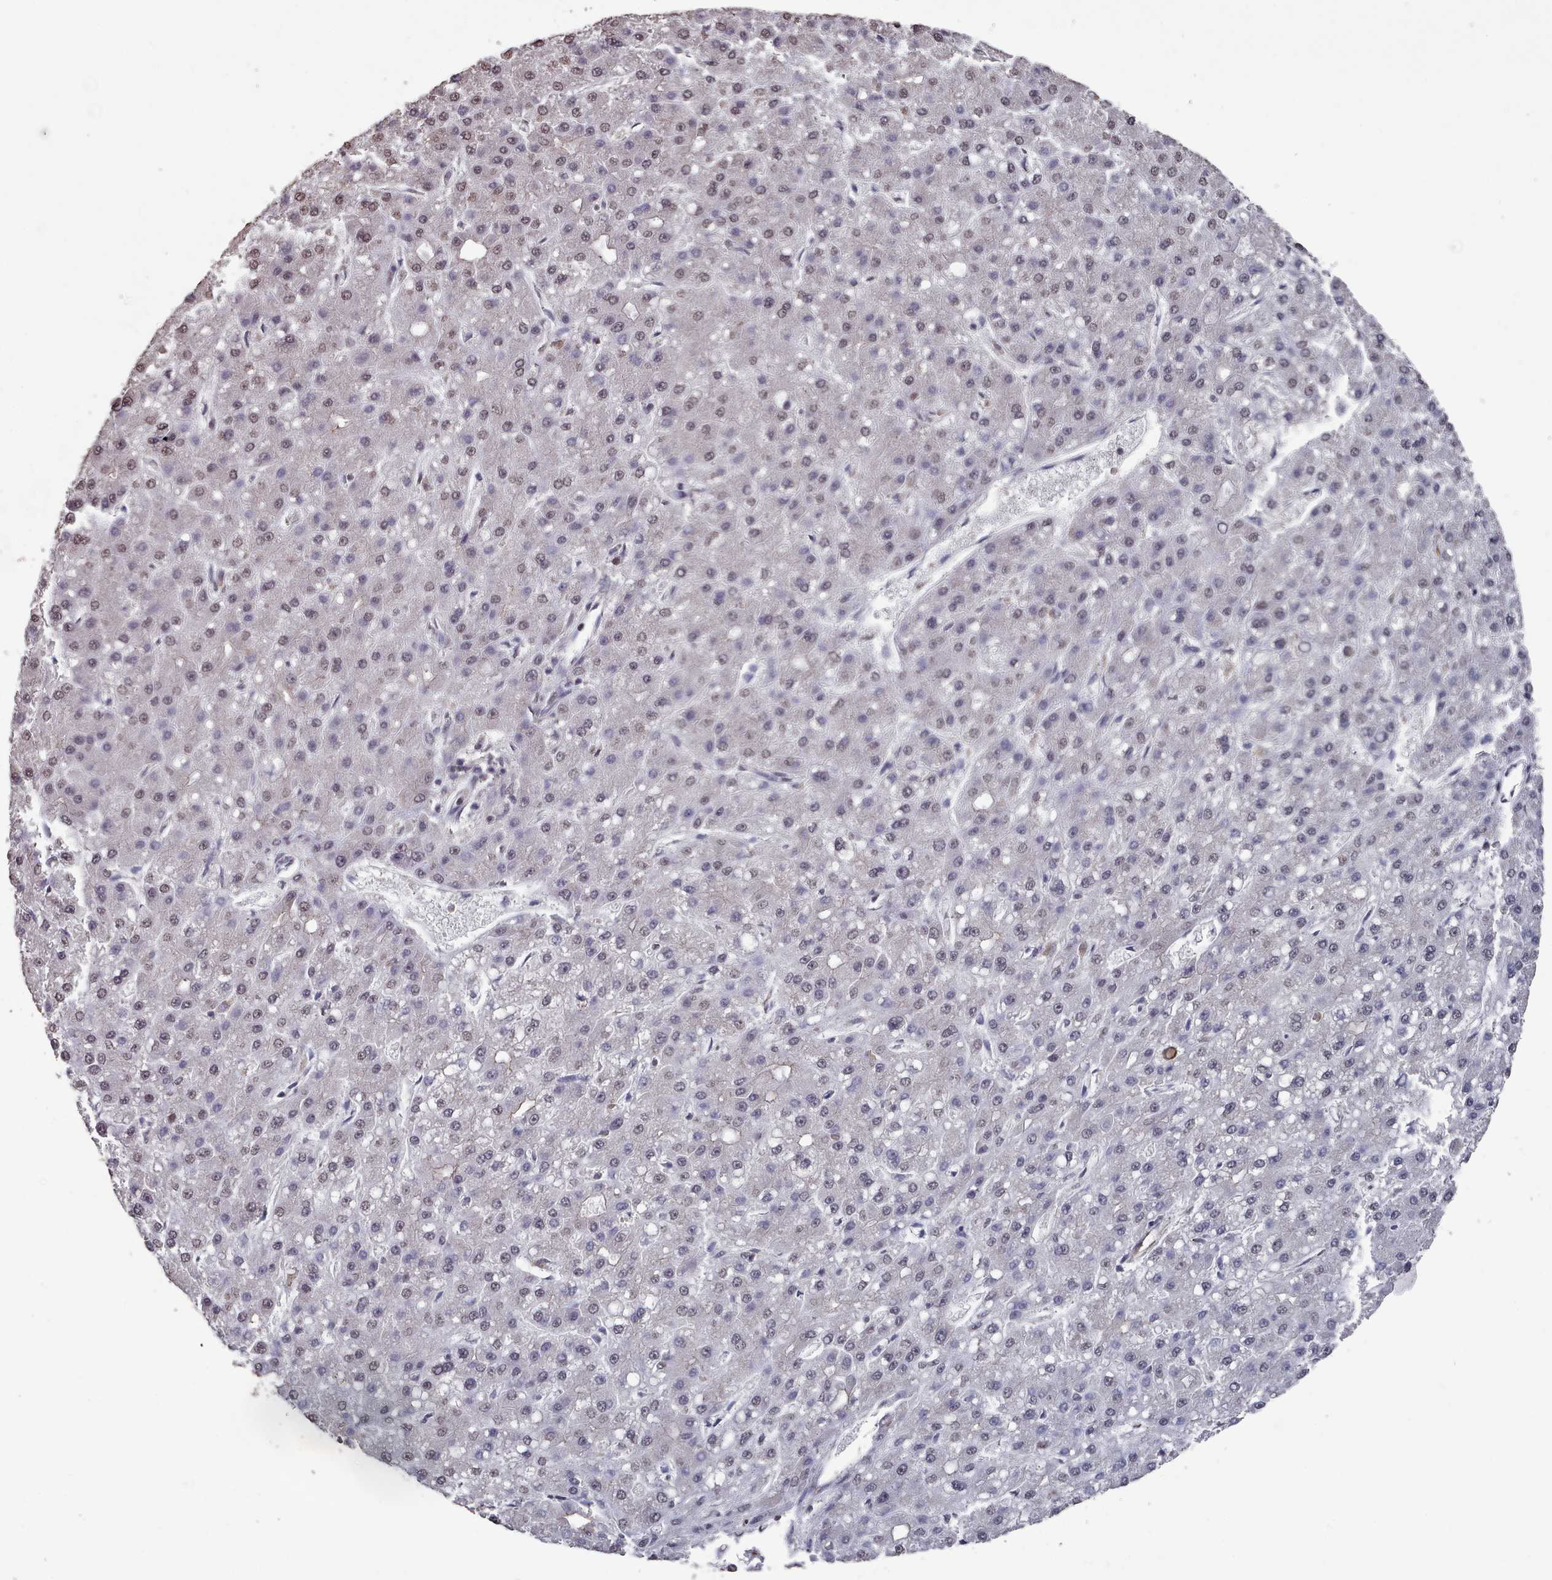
{"staining": {"intensity": "weak", "quantity": "25%-75%", "location": "nuclear"}, "tissue": "liver cancer", "cell_type": "Tumor cells", "image_type": "cancer", "snomed": [{"axis": "morphology", "description": "Carcinoma, Hepatocellular, NOS"}, {"axis": "topography", "description": "Liver"}], "caption": "Immunohistochemical staining of liver cancer reveals weak nuclear protein positivity in approximately 25%-75% of tumor cells.", "gene": "PNRC2", "patient": {"sex": "male", "age": 67}}